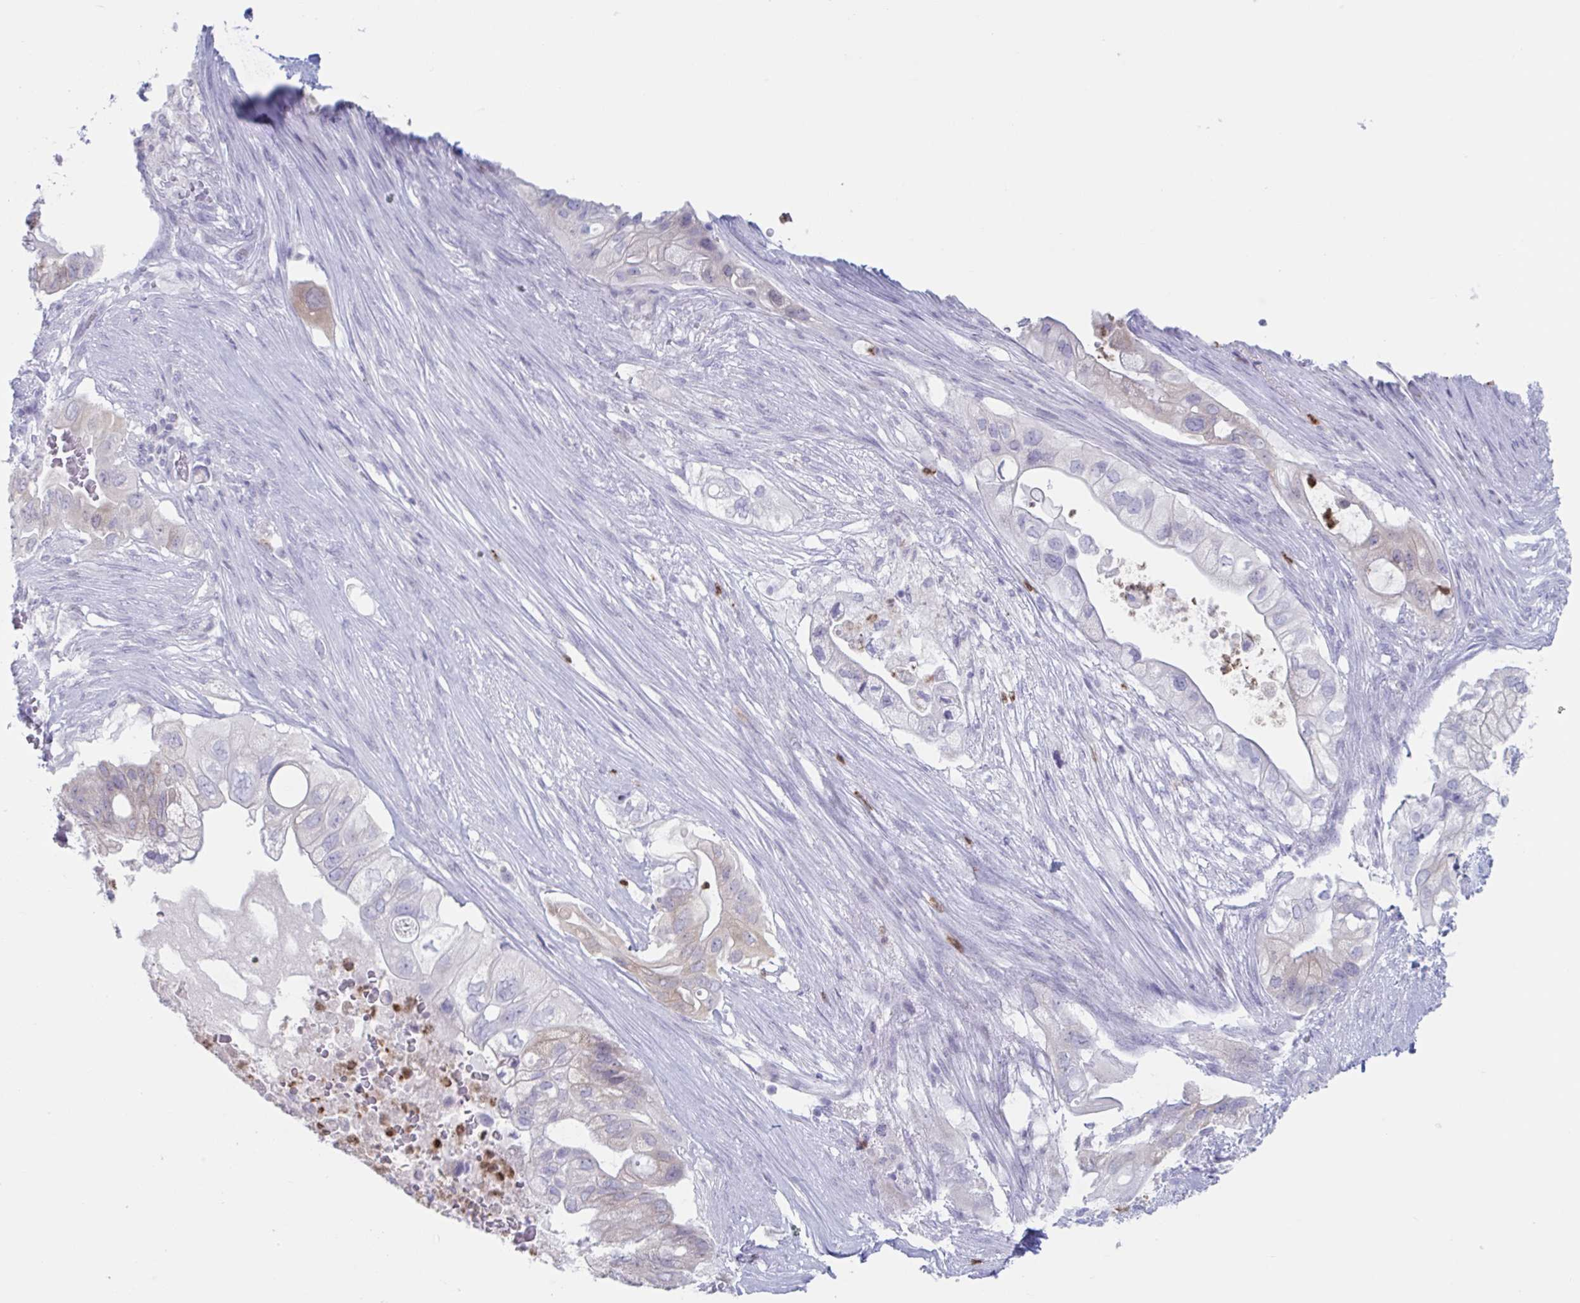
{"staining": {"intensity": "weak", "quantity": "<25%", "location": "cytoplasmic/membranous"}, "tissue": "pancreatic cancer", "cell_type": "Tumor cells", "image_type": "cancer", "snomed": [{"axis": "morphology", "description": "Adenocarcinoma, NOS"}, {"axis": "topography", "description": "Pancreas"}], "caption": "Immunohistochemical staining of human pancreatic cancer (adenocarcinoma) reveals no significant staining in tumor cells.", "gene": "CYP4F11", "patient": {"sex": "female", "age": 72}}